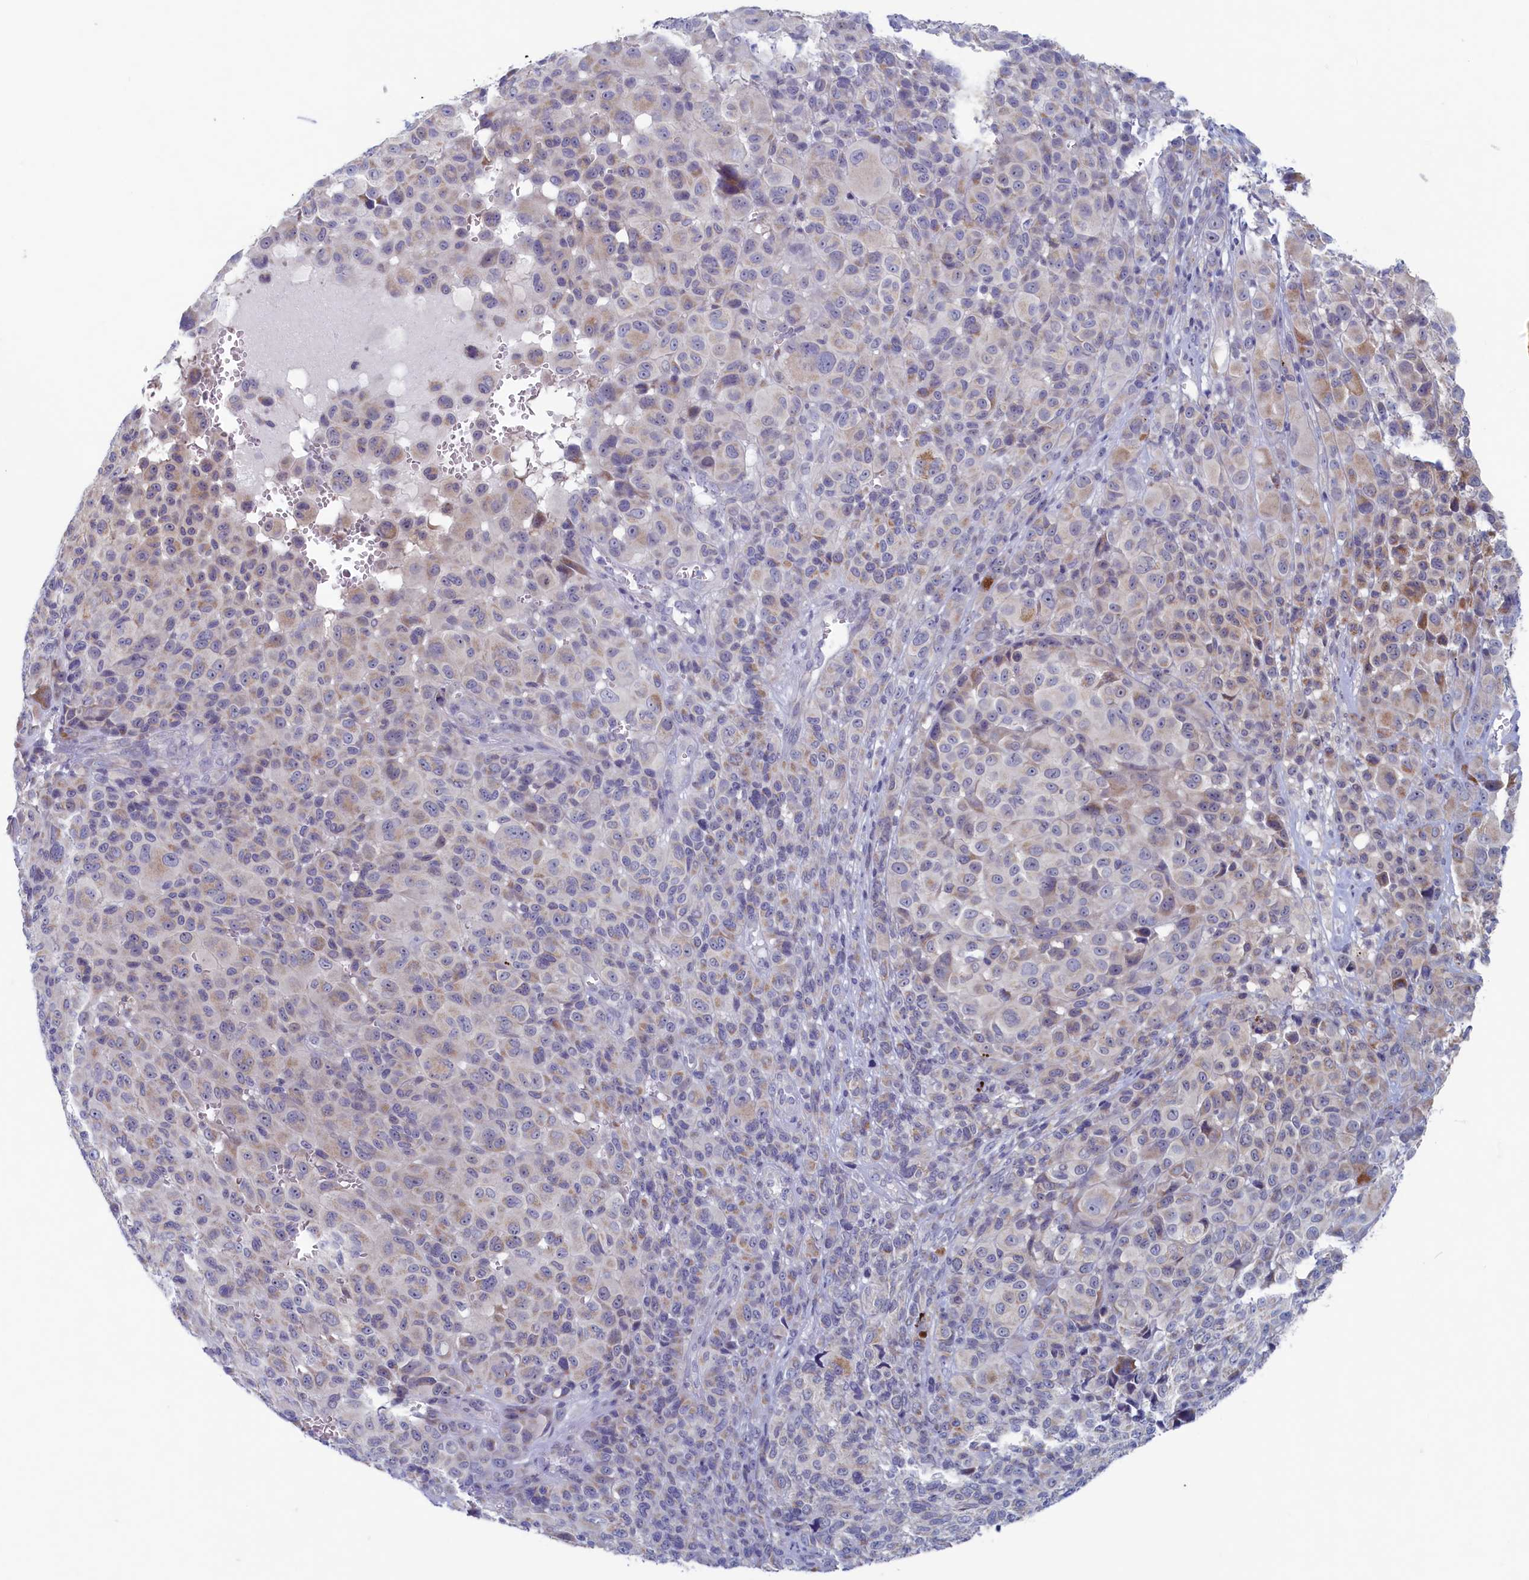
{"staining": {"intensity": "negative", "quantity": "none", "location": "none"}, "tissue": "melanoma", "cell_type": "Tumor cells", "image_type": "cancer", "snomed": [{"axis": "morphology", "description": "Malignant melanoma, NOS"}, {"axis": "topography", "description": "Skin of trunk"}], "caption": "This is an immunohistochemistry (IHC) photomicrograph of melanoma. There is no staining in tumor cells.", "gene": "WDR76", "patient": {"sex": "male", "age": 71}}